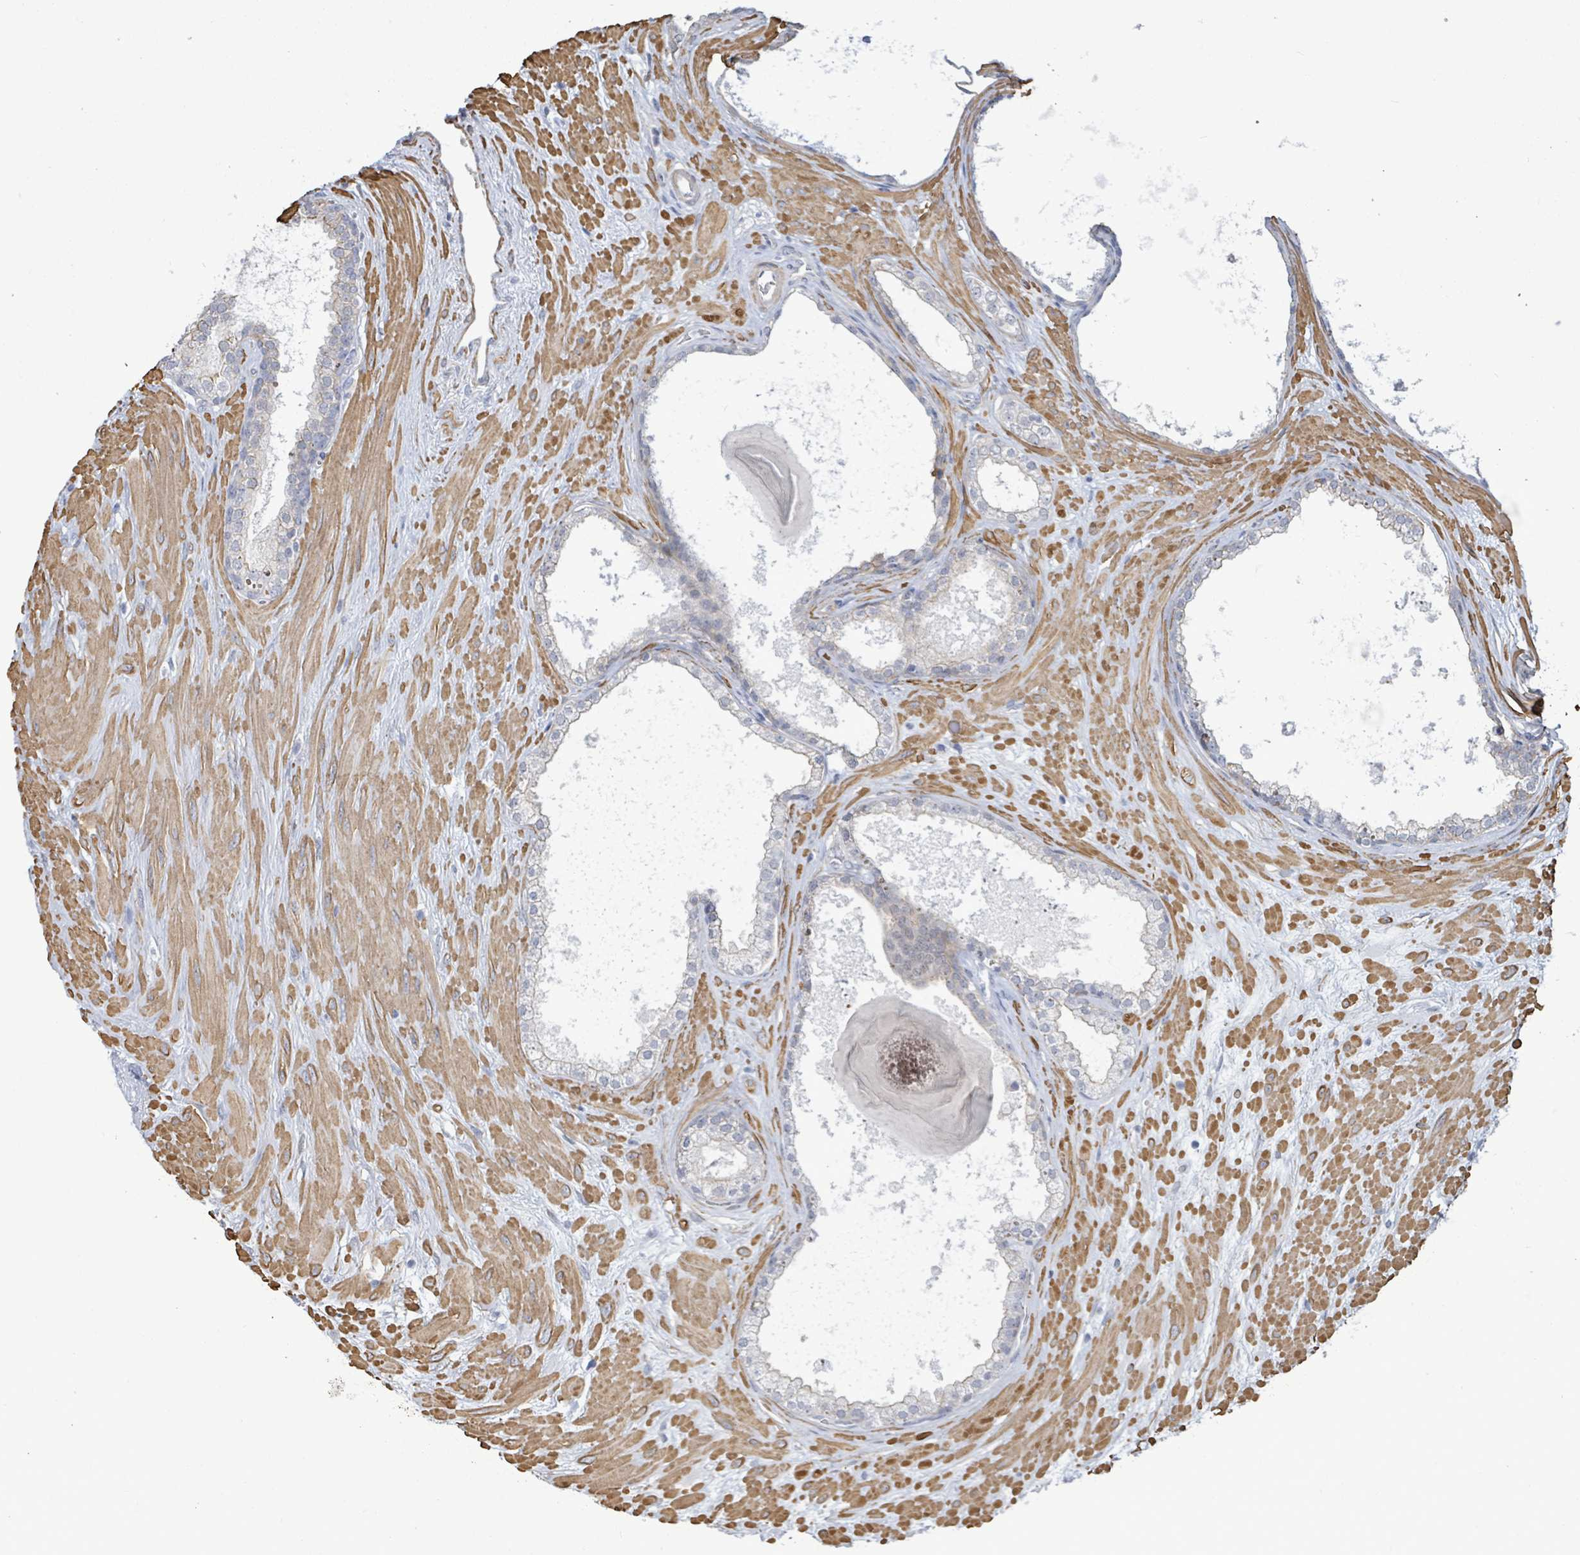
{"staining": {"intensity": "negative", "quantity": "none", "location": "none"}, "tissue": "prostate cancer", "cell_type": "Tumor cells", "image_type": "cancer", "snomed": [{"axis": "morphology", "description": "Adenocarcinoma, Low grade"}, {"axis": "topography", "description": "Prostate"}], "caption": "Immunohistochemical staining of prostate cancer (adenocarcinoma (low-grade)) demonstrates no significant expression in tumor cells.", "gene": "DMRTC1B", "patient": {"sex": "male", "age": 63}}